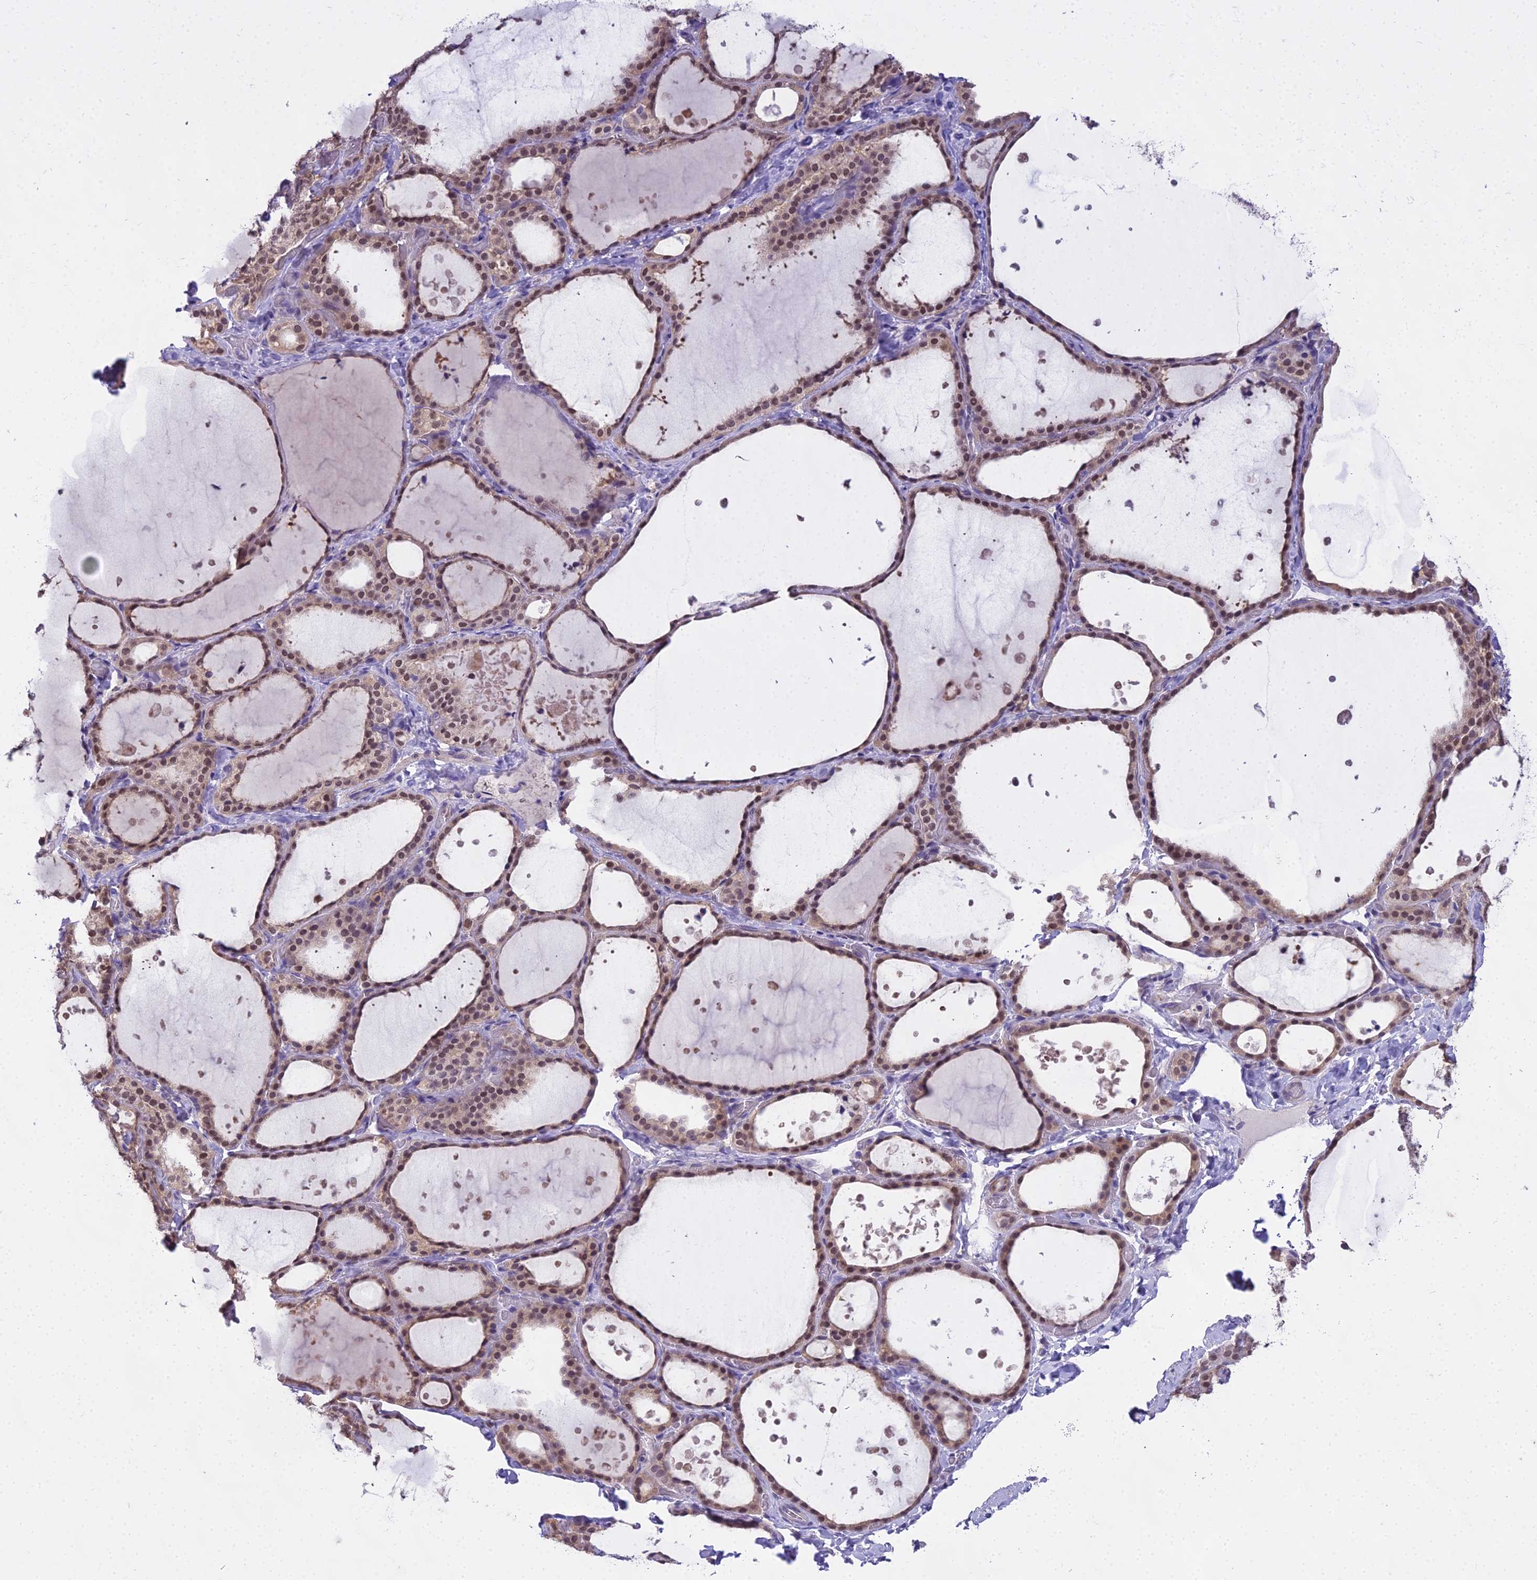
{"staining": {"intensity": "moderate", "quantity": ">75%", "location": "nuclear"}, "tissue": "thyroid gland", "cell_type": "Glandular cells", "image_type": "normal", "snomed": [{"axis": "morphology", "description": "Normal tissue, NOS"}, {"axis": "topography", "description": "Thyroid gland"}], "caption": "Protein expression analysis of benign human thyroid gland reveals moderate nuclear expression in approximately >75% of glandular cells. The protein of interest is shown in brown color, while the nuclei are stained blue.", "gene": "MAT2A", "patient": {"sex": "female", "age": 44}}